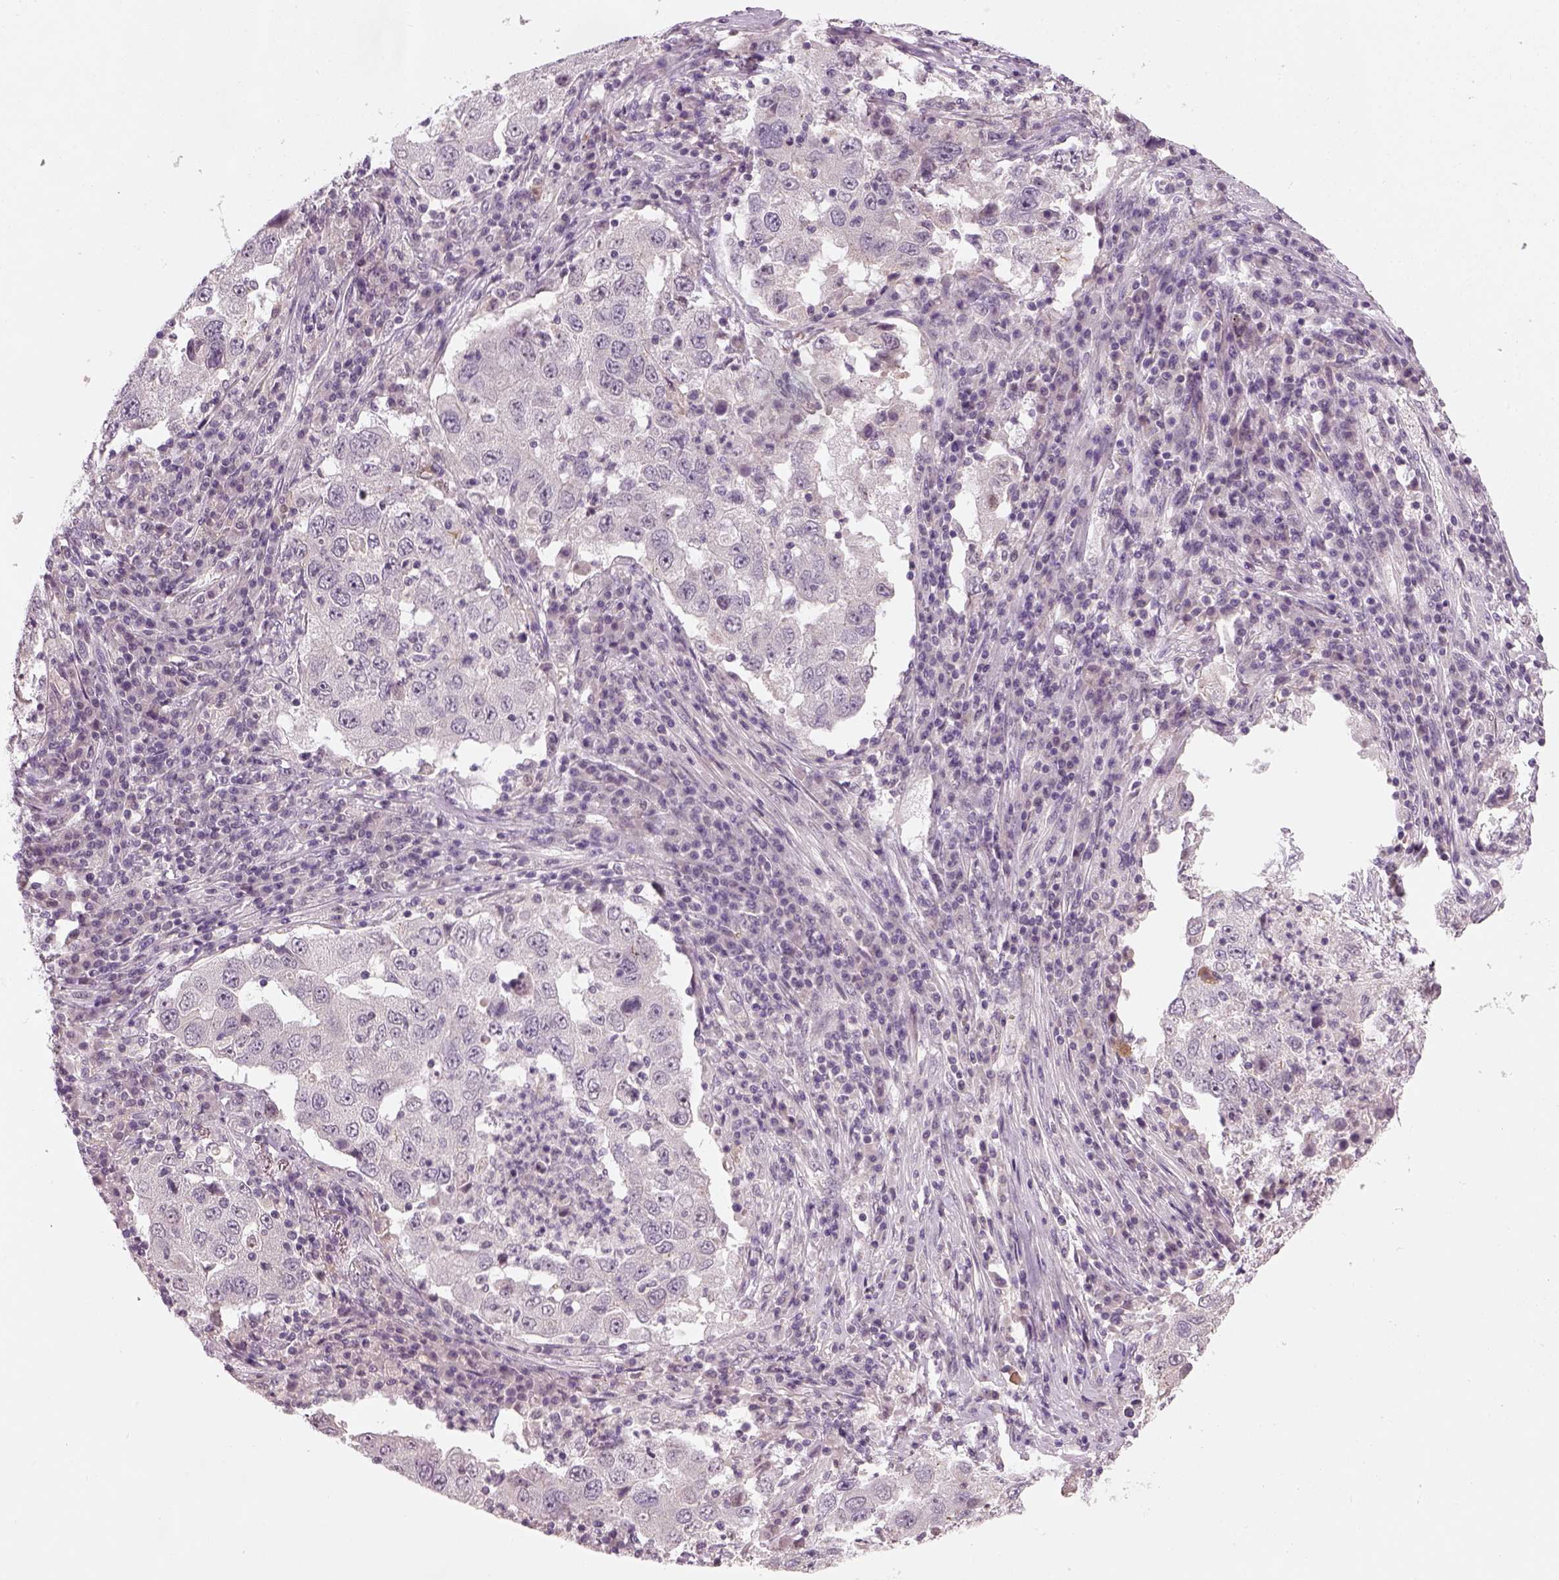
{"staining": {"intensity": "negative", "quantity": "none", "location": "none"}, "tissue": "lung cancer", "cell_type": "Tumor cells", "image_type": "cancer", "snomed": [{"axis": "morphology", "description": "Adenocarcinoma, NOS"}, {"axis": "topography", "description": "Lung"}], "caption": "Tumor cells show no significant protein staining in lung cancer (adenocarcinoma).", "gene": "GDNF", "patient": {"sex": "male", "age": 73}}